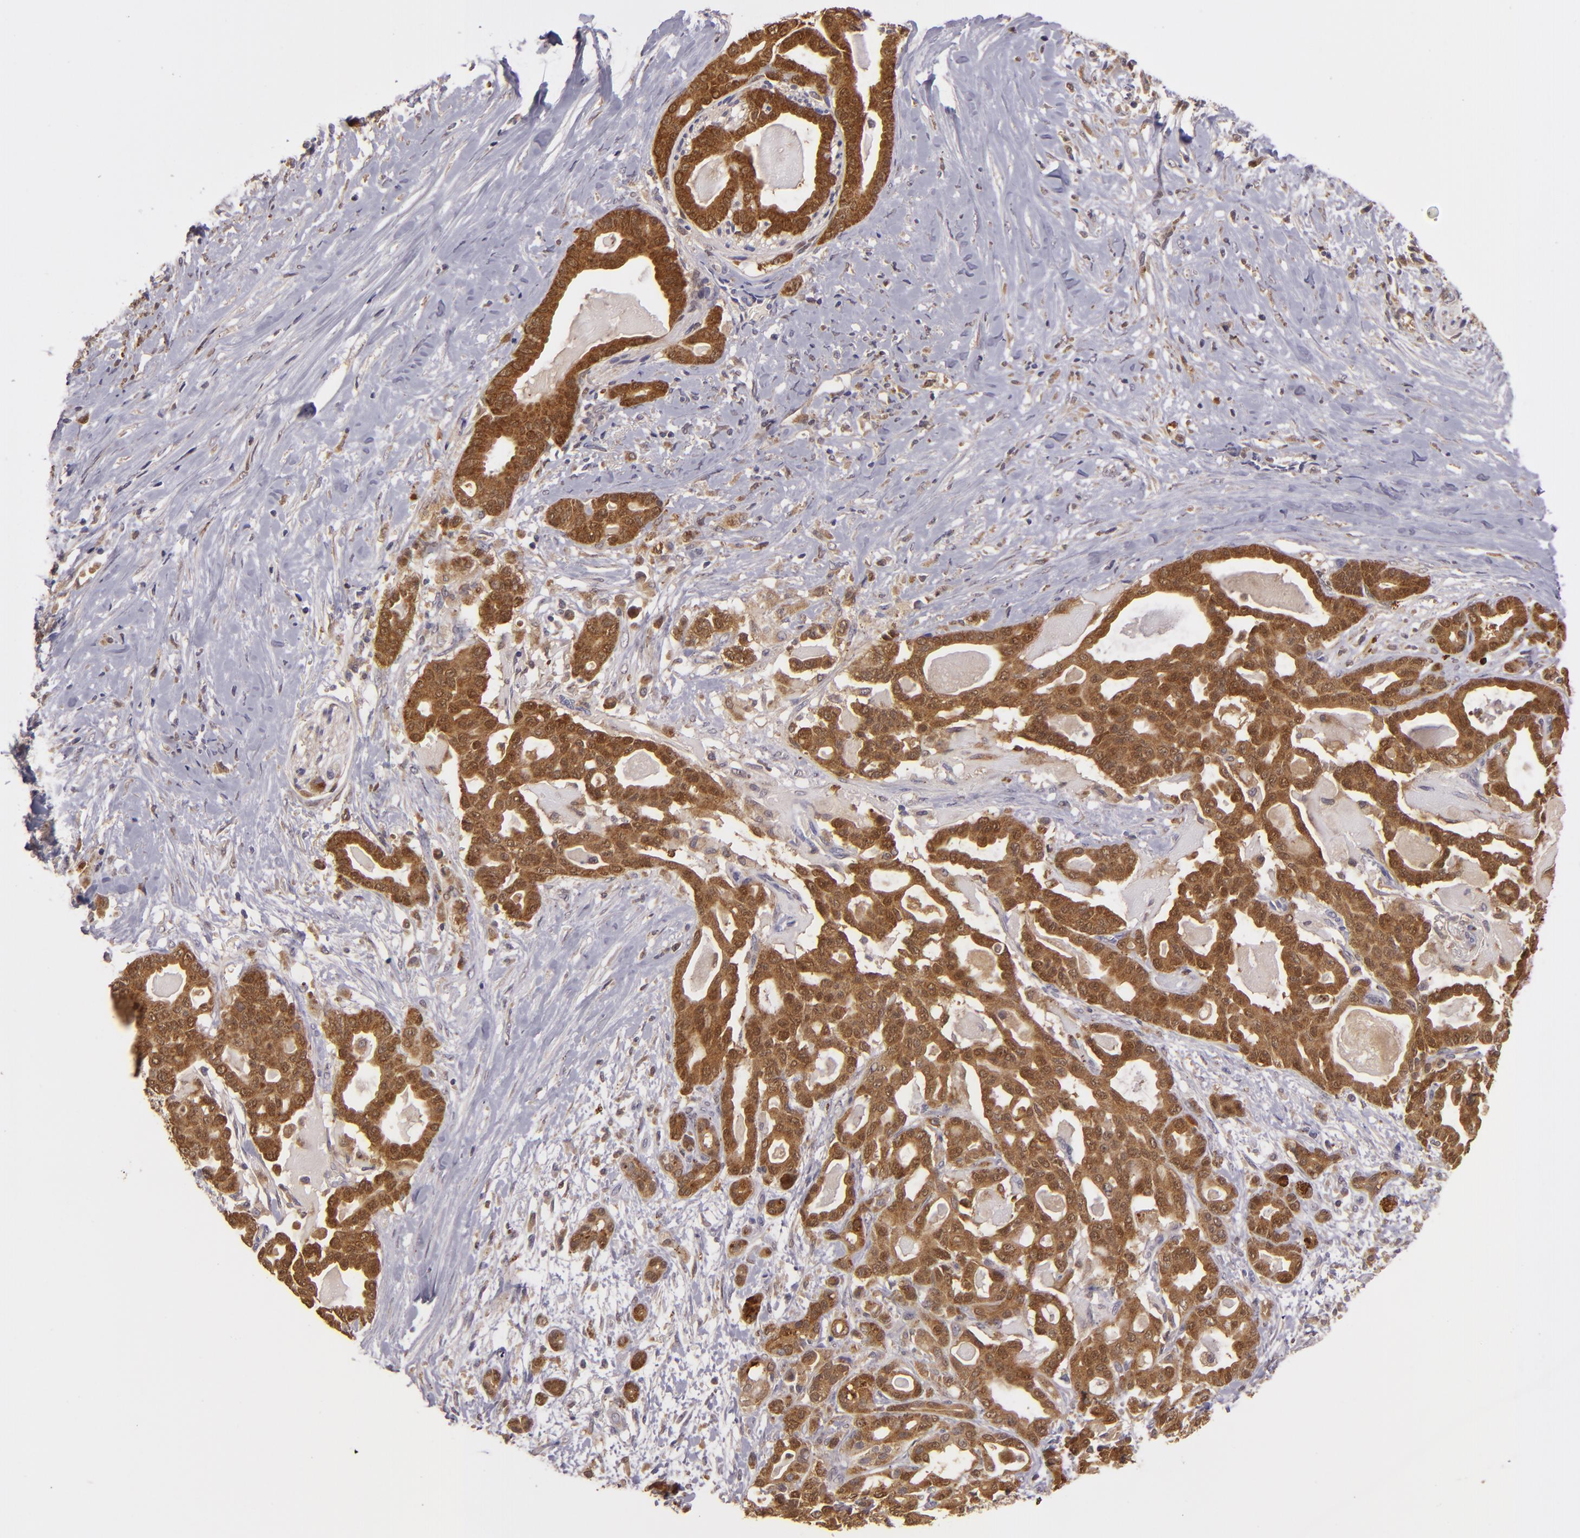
{"staining": {"intensity": "strong", "quantity": ">75%", "location": "cytoplasmic/membranous"}, "tissue": "pancreatic cancer", "cell_type": "Tumor cells", "image_type": "cancer", "snomed": [{"axis": "morphology", "description": "Adenocarcinoma, NOS"}, {"axis": "topography", "description": "Pancreas"}], "caption": "IHC photomicrograph of human pancreatic cancer (adenocarcinoma) stained for a protein (brown), which demonstrates high levels of strong cytoplasmic/membranous staining in approximately >75% of tumor cells.", "gene": "FHIT", "patient": {"sex": "male", "age": 63}}